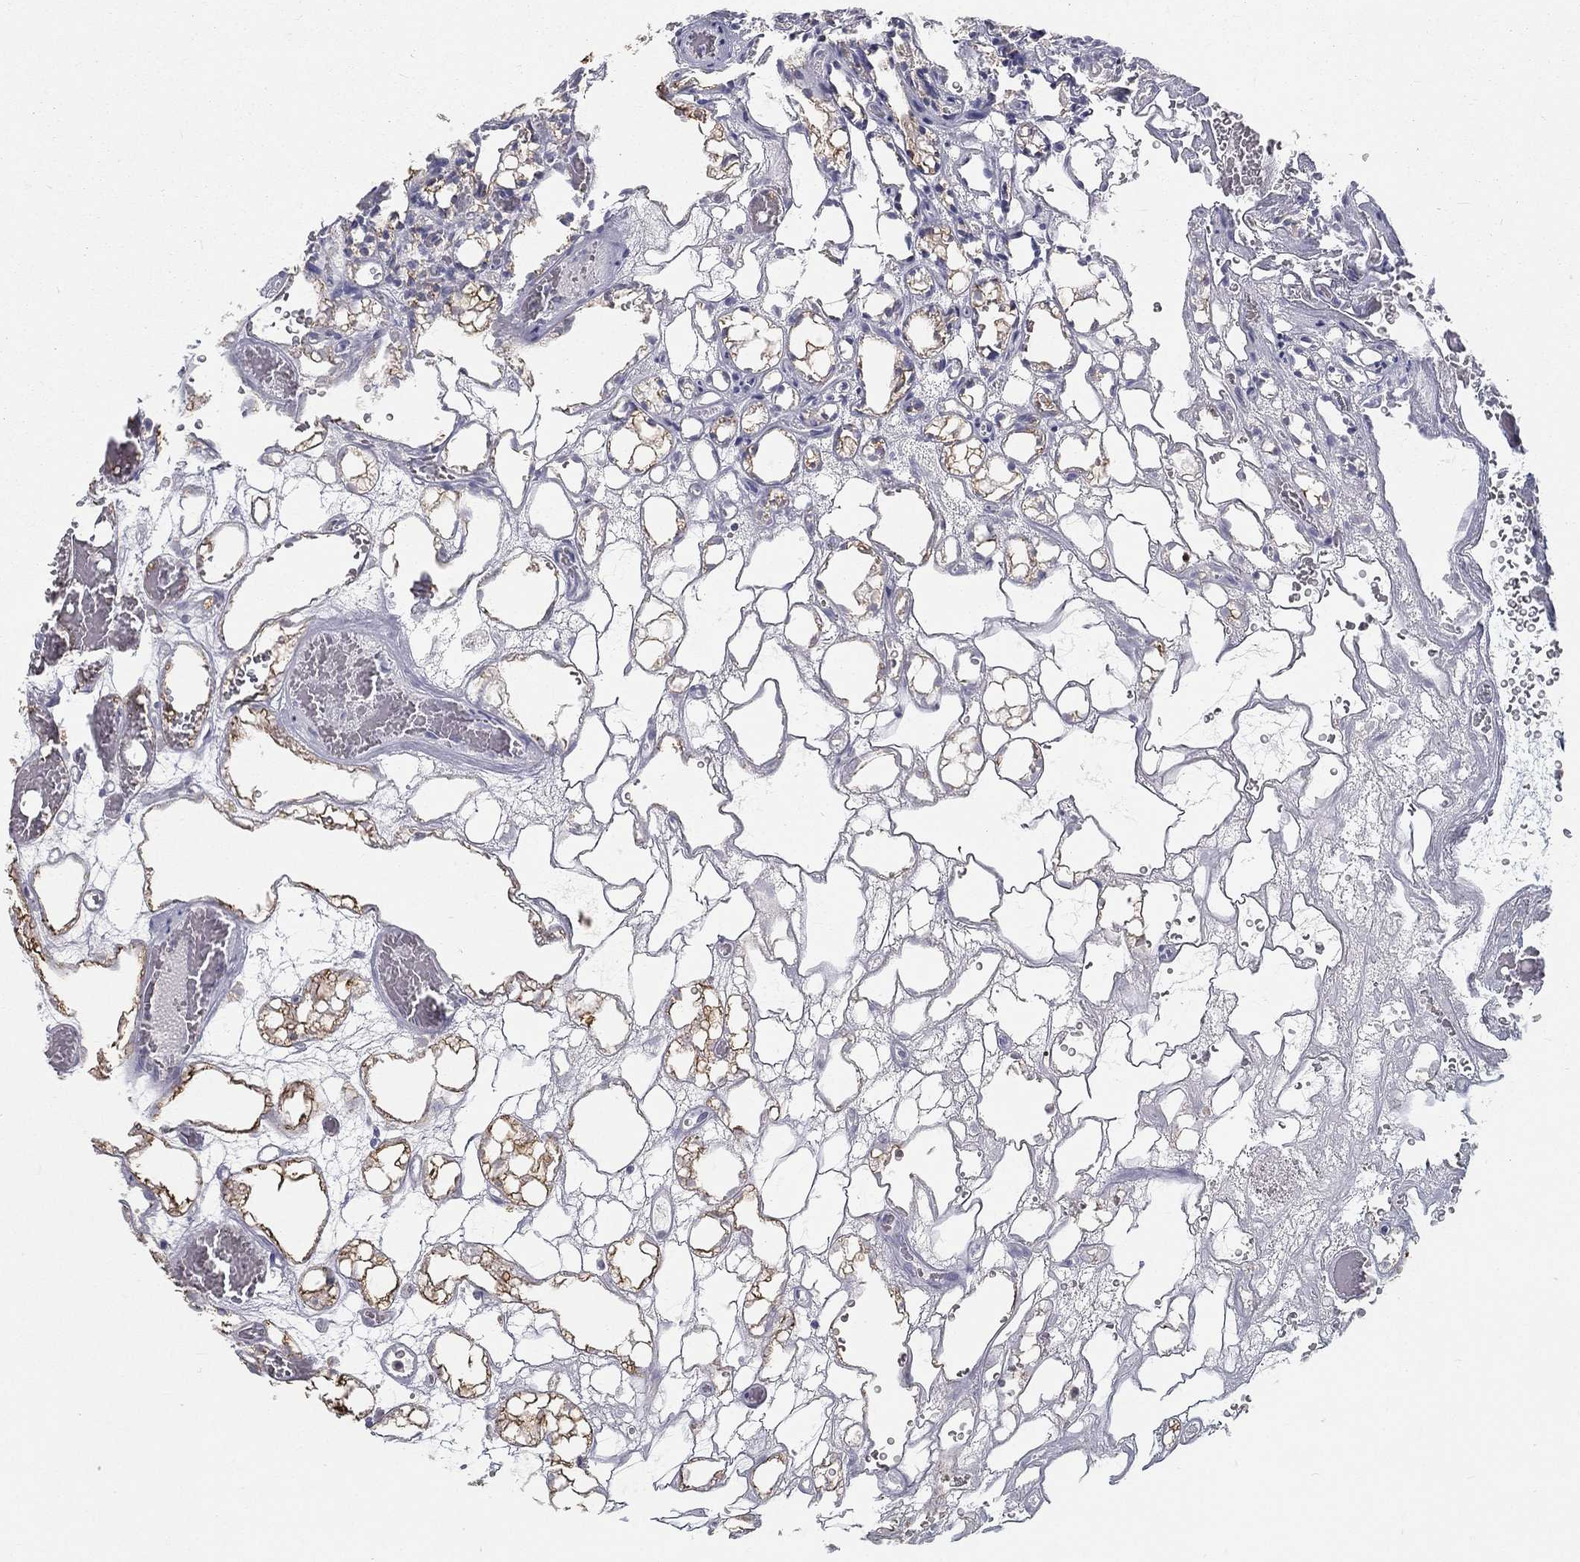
{"staining": {"intensity": "moderate", "quantity": "25%-75%", "location": "cytoplasmic/membranous"}, "tissue": "renal cancer", "cell_type": "Tumor cells", "image_type": "cancer", "snomed": [{"axis": "morphology", "description": "Adenocarcinoma, NOS"}, {"axis": "topography", "description": "Kidney"}], "caption": "Brown immunohistochemical staining in renal cancer (adenocarcinoma) displays moderate cytoplasmic/membranous staining in about 25%-75% of tumor cells.", "gene": "HADH", "patient": {"sex": "female", "age": 69}}